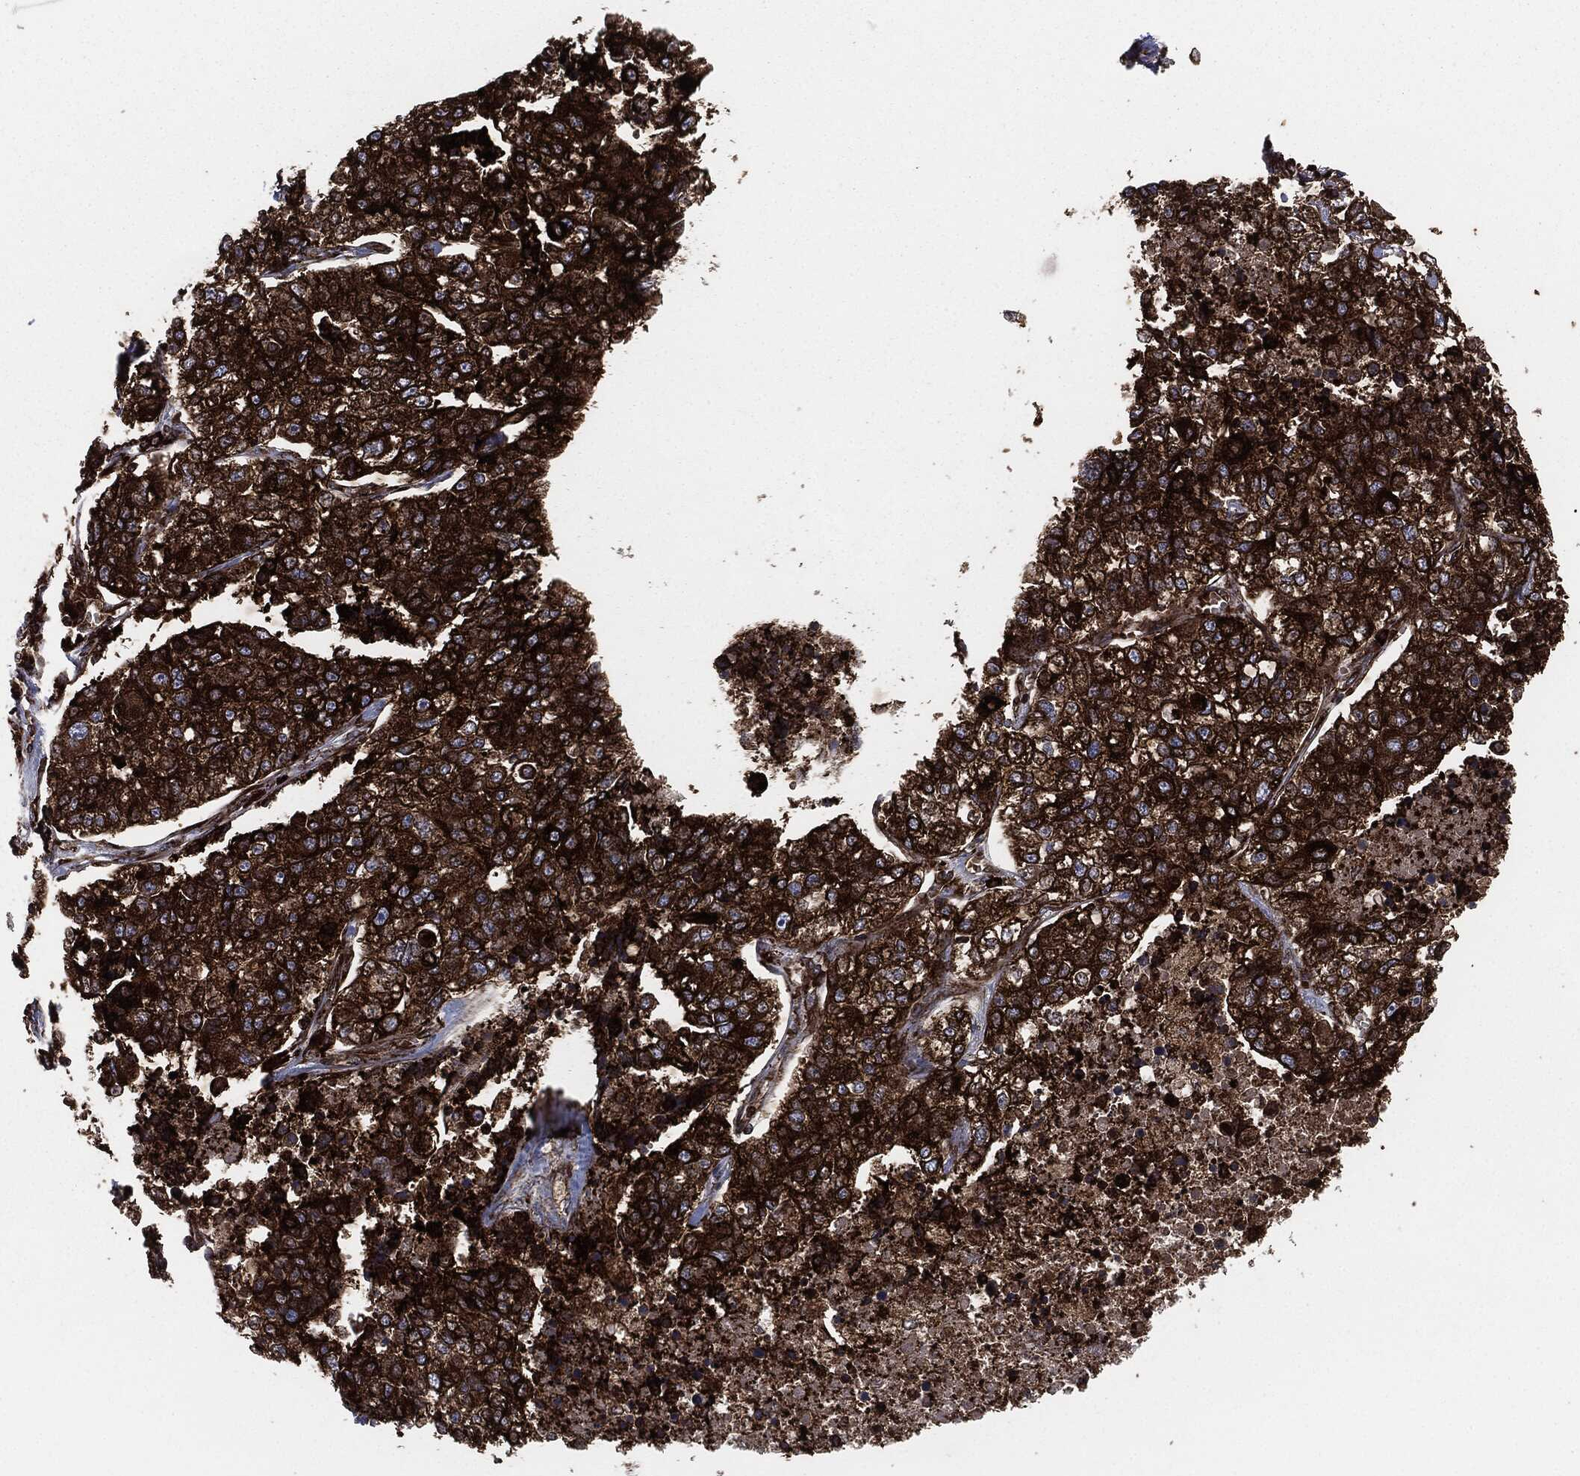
{"staining": {"intensity": "strong", "quantity": ">75%", "location": "cytoplasmic/membranous"}, "tissue": "lung cancer", "cell_type": "Tumor cells", "image_type": "cancer", "snomed": [{"axis": "morphology", "description": "Adenocarcinoma, NOS"}, {"axis": "topography", "description": "Lung"}], "caption": "Protein expression analysis of lung adenocarcinoma displays strong cytoplasmic/membranous positivity in about >75% of tumor cells.", "gene": "CALR", "patient": {"sex": "male", "age": 49}}